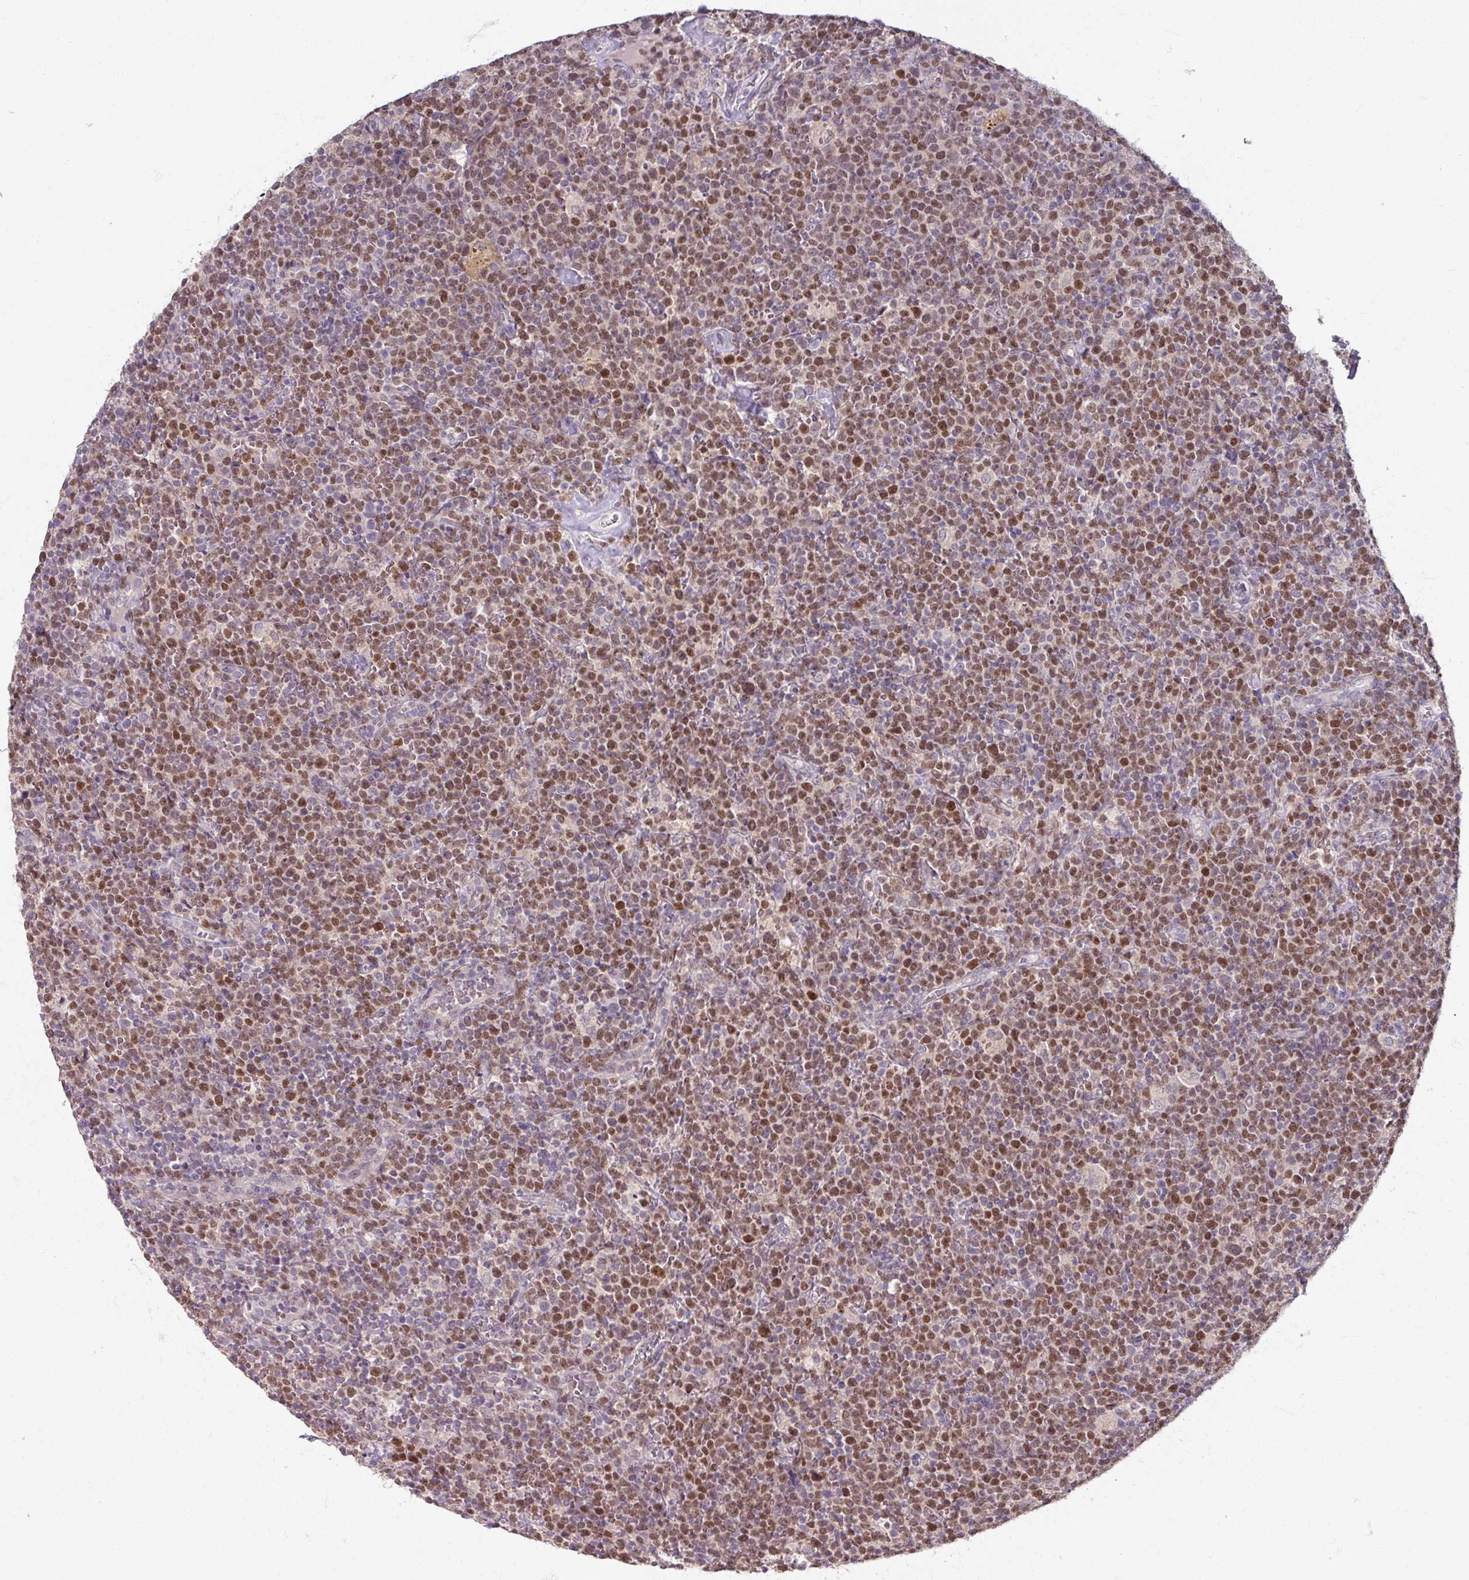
{"staining": {"intensity": "moderate", "quantity": ">75%", "location": "nuclear"}, "tissue": "lymphoma", "cell_type": "Tumor cells", "image_type": "cancer", "snomed": [{"axis": "morphology", "description": "Malignant lymphoma, non-Hodgkin's type, High grade"}, {"axis": "topography", "description": "Lymph node"}], "caption": "Immunohistochemical staining of human lymphoma demonstrates medium levels of moderate nuclear protein positivity in about >75% of tumor cells.", "gene": "SOX11", "patient": {"sex": "male", "age": 61}}